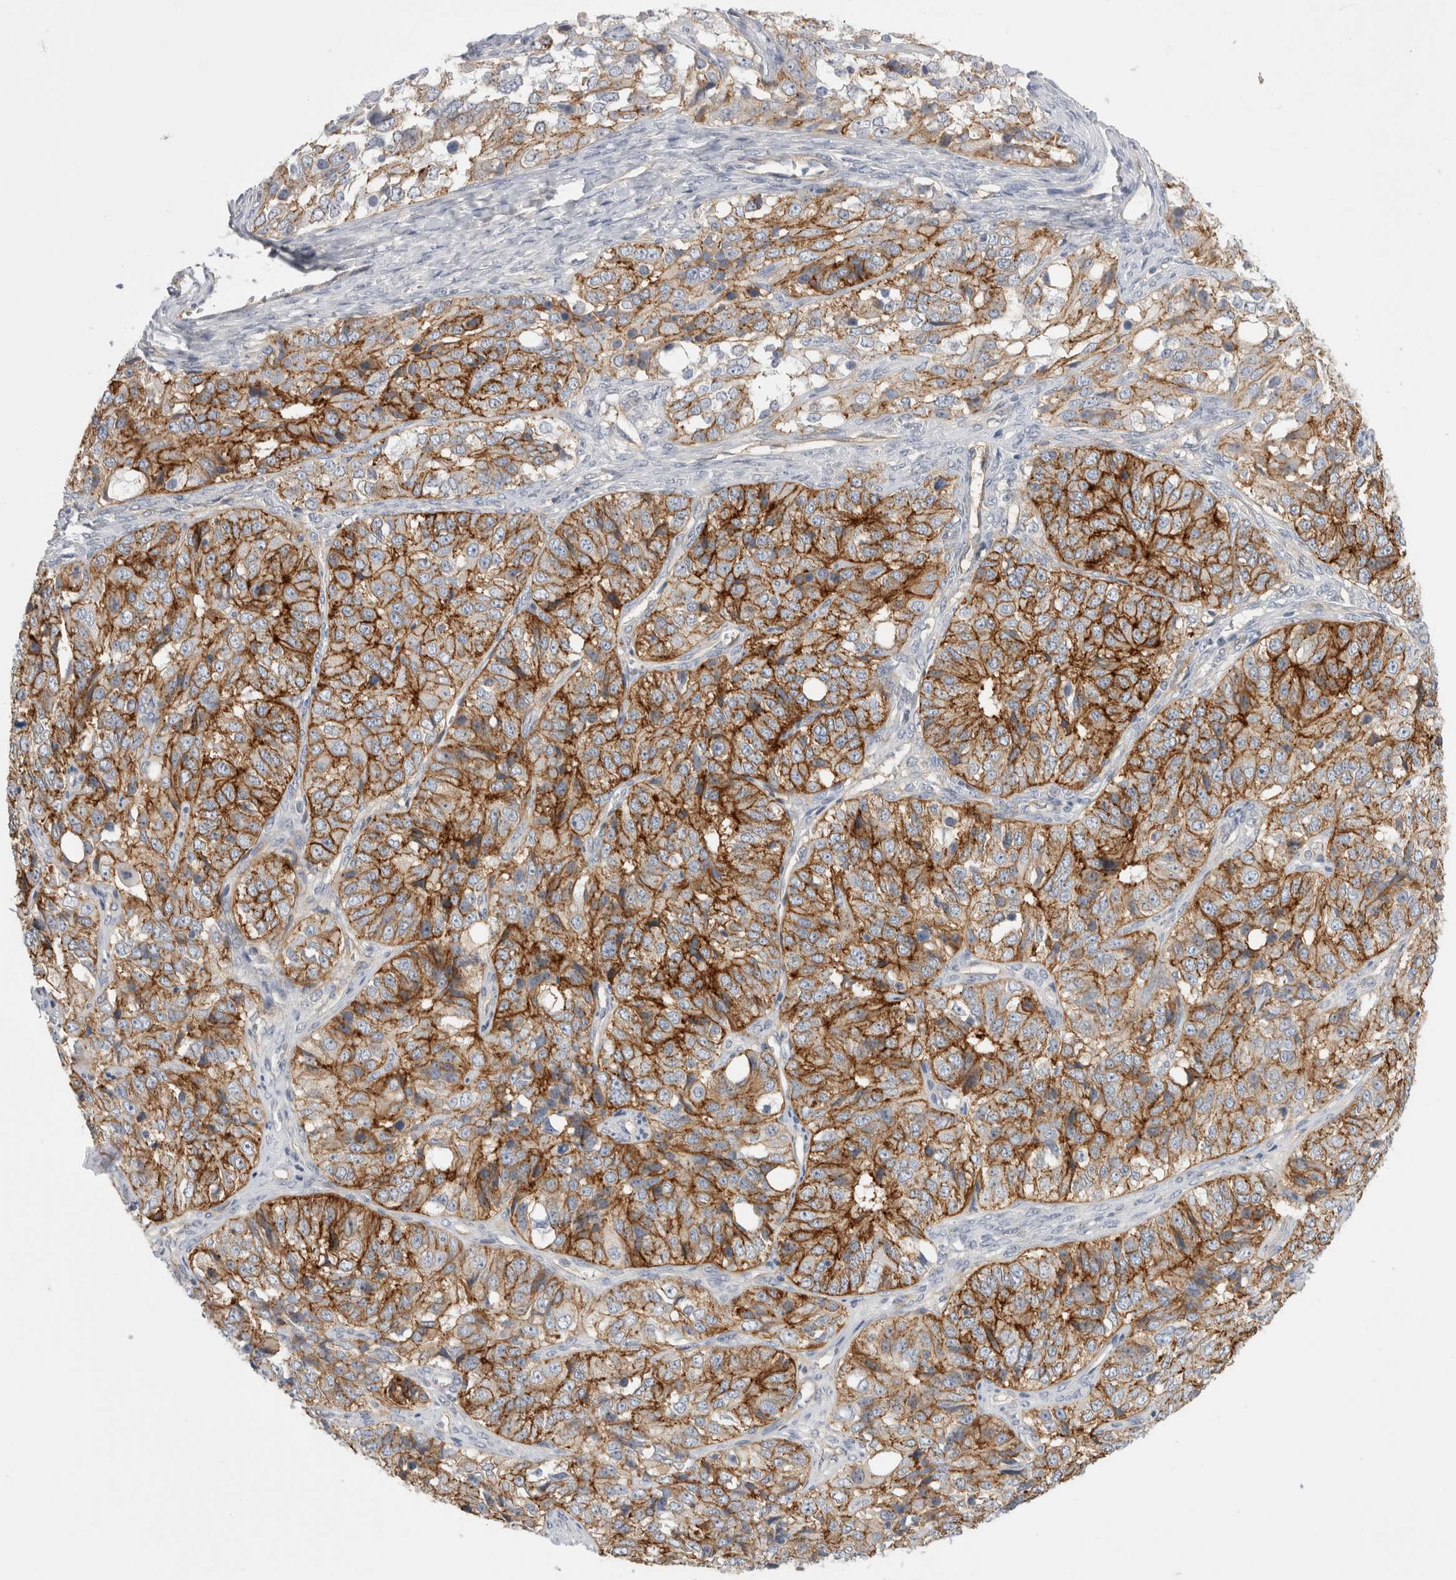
{"staining": {"intensity": "moderate", "quantity": ">75%", "location": "cytoplasmic/membranous"}, "tissue": "ovarian cancer", "cell_type": "Tumor cells", "image_type": "cancer", "snomed": [{"axis": "morphology", "description": "Carcinoma, endometroid"}, {"axis": "topography", "description": "Ovary"}], "caption": "High-magnification brightfield microscopy of ovarian endometroid carcinoma stained with DAB (3,3'-diaminobenzidine) (brown) and counterstained with hematoxylin (blue). tumor cells exhibit moderate cytoplasmic/membranous staining is present in approximately>75% of cells.", "gene": "VANGL1", "patient": {"sex": "female", "age": 51}}